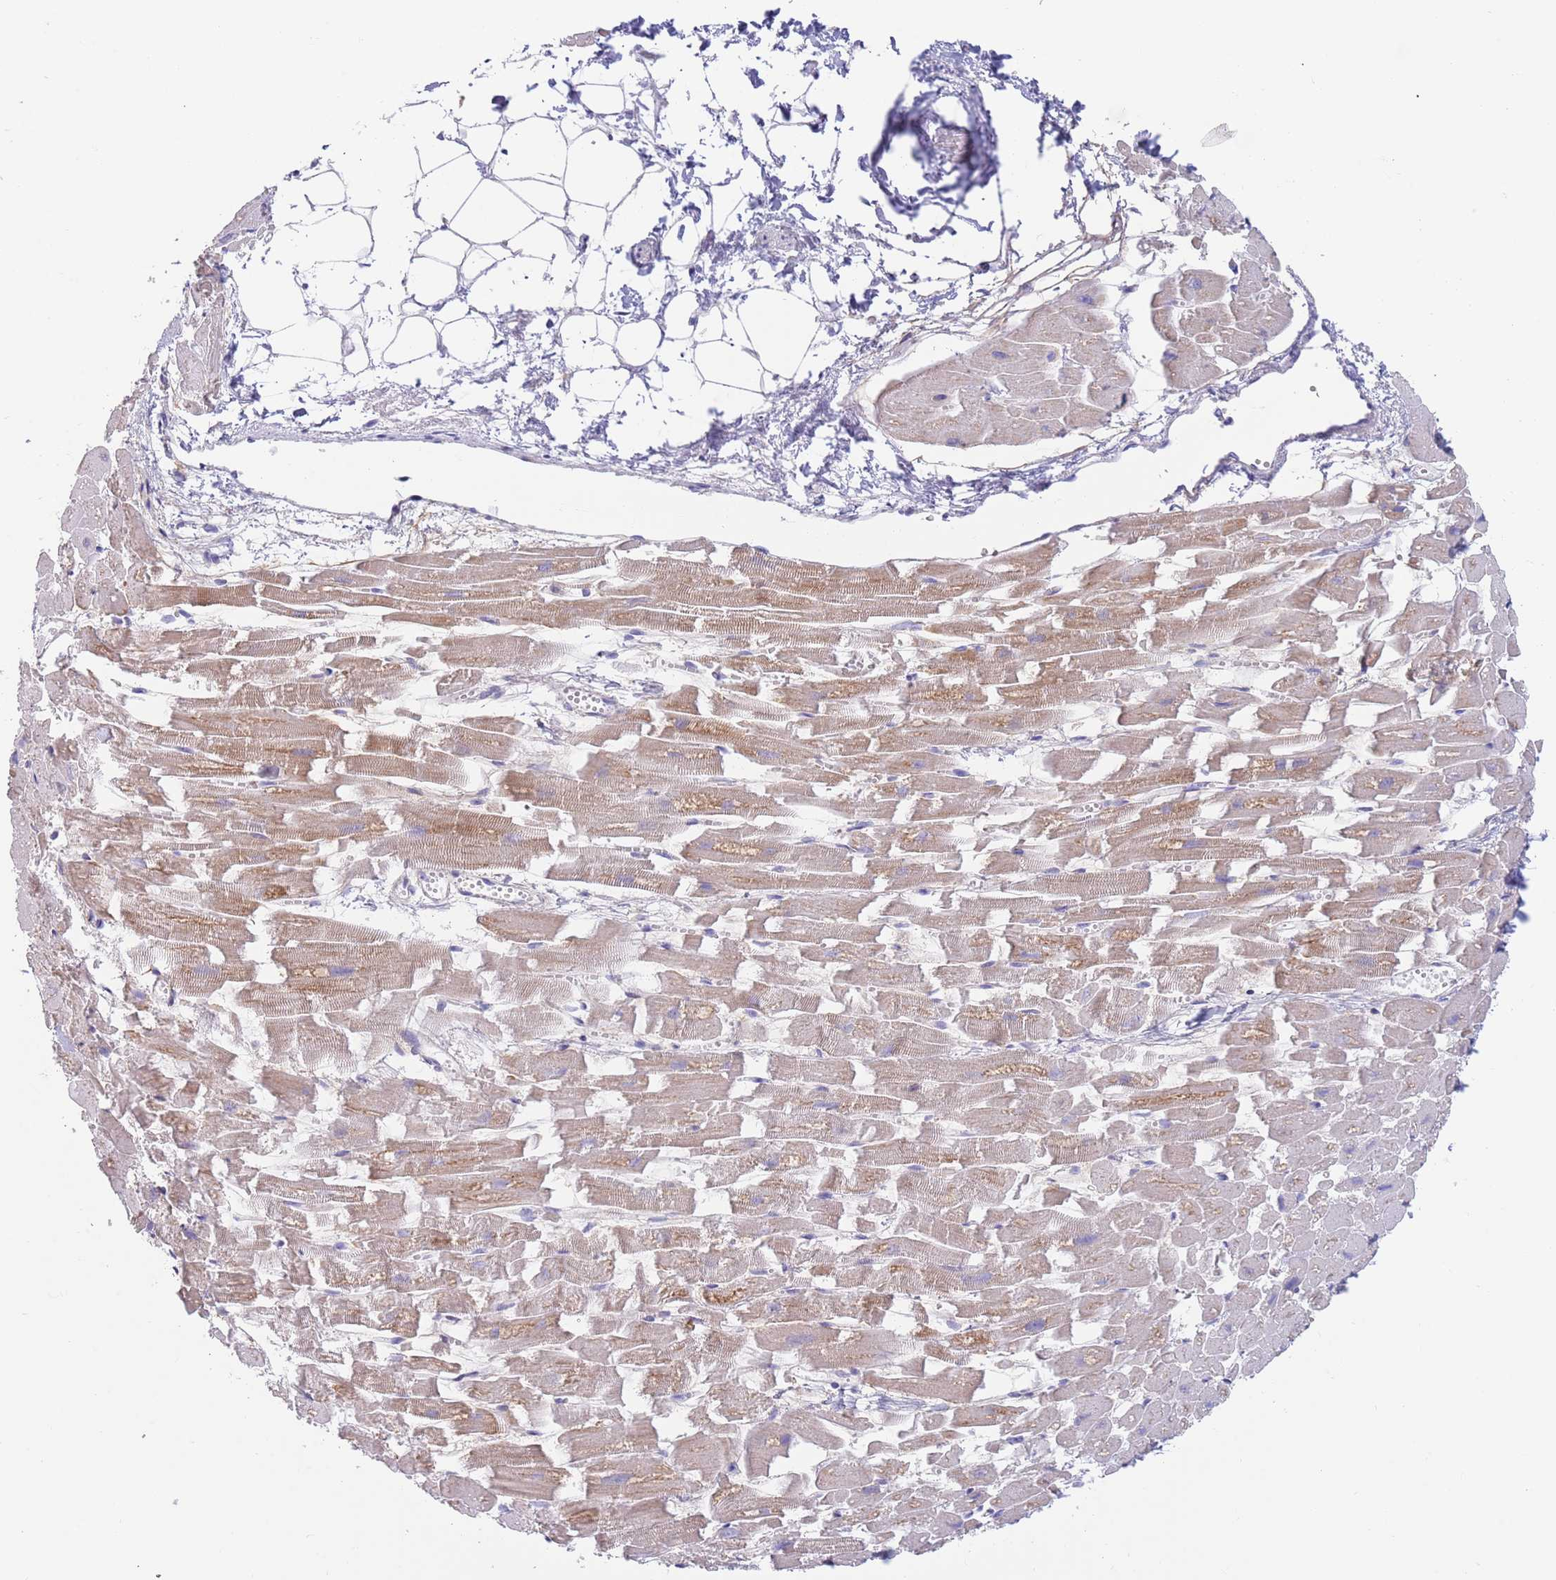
{"staining": {"intensity": "moderate", "quantity": ">75%", "location": "cytoplasmic/membranous"}, "tissue": "heart muscle", "cell_type": "Cardiomyocytes", "image_type": "normal", "snomed": [{"axis": "morphology", "description": "Normal tissue, NOS"}, {"axis": "topography", "description": "Heart"}], "caption": "Immunohistochemical staining of benign heart muscle reveals medium levels of moderate cytoplasmic/membranous positivity in about >75% of cardiomyocytes. Nuclei are stained in blue.", "gene": "CCDC149", "patient": {"sex": "female", "age": 64}}